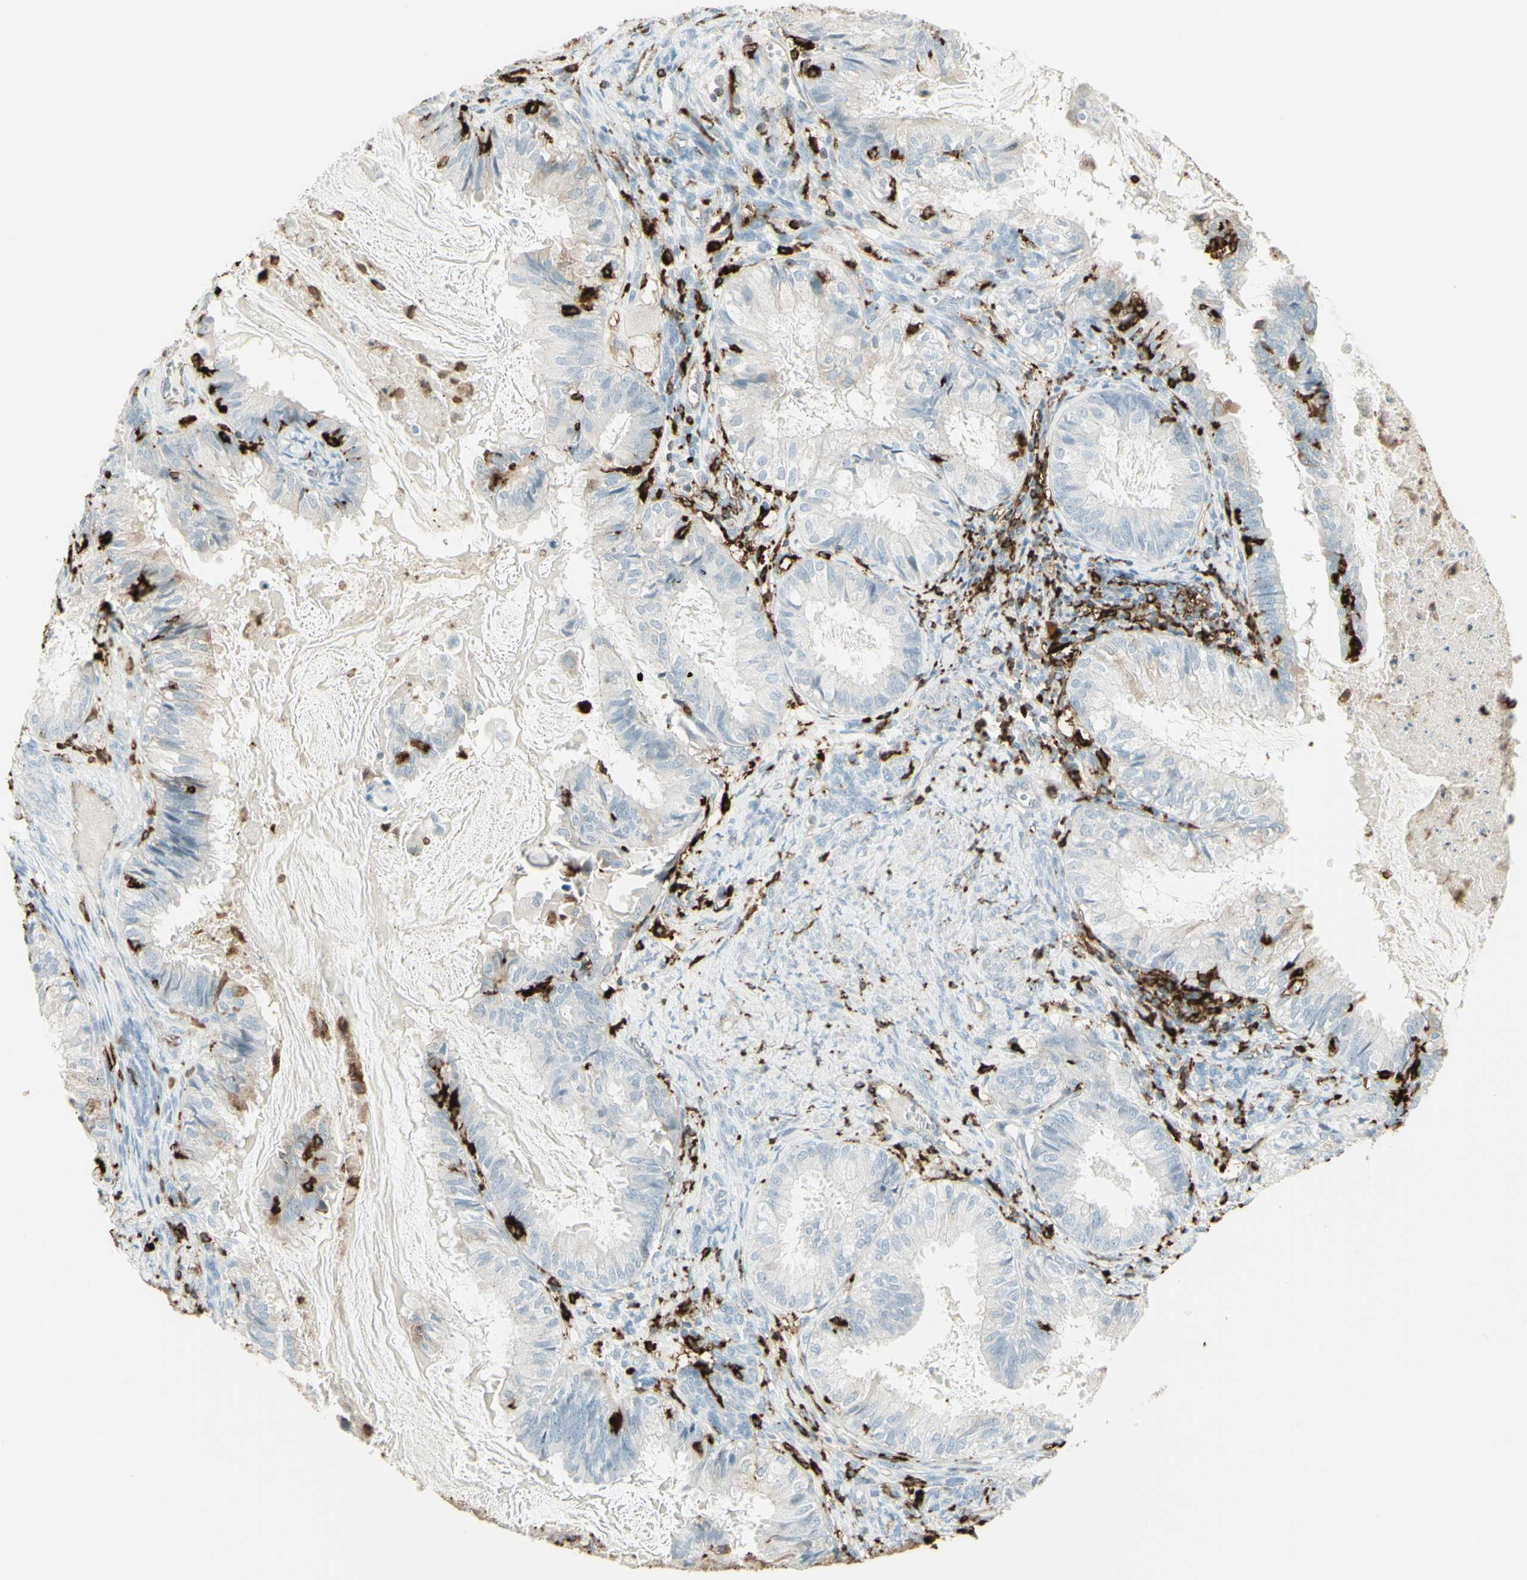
{"staining": {"intensity": "weak", "quantity": "<25%", "location": "cytoplasmic/membranous"}, "tissue": "cervical cancer", "cell_type": "Tumor cells", "image_type": "cancer", "snomed": [{"axis": "morphology", "description": "Normal tissue, NOS"}, {"axis": "morphology", "description": "Adenocarcinoma, NOS"}, {"axis": "topography", "description": "Cervix"}, {"axis": "topography", "description": "Endometrium"}], "caption": "Immunohistochemistry (IHC) image of neoplastic tissue: cervical adenocarcinoma stained with DAB demonstrates no significant protein positivity in tumor cells.", "gene": "HLA-DPB1", "patient": {"sex": "female", "age": 86}}